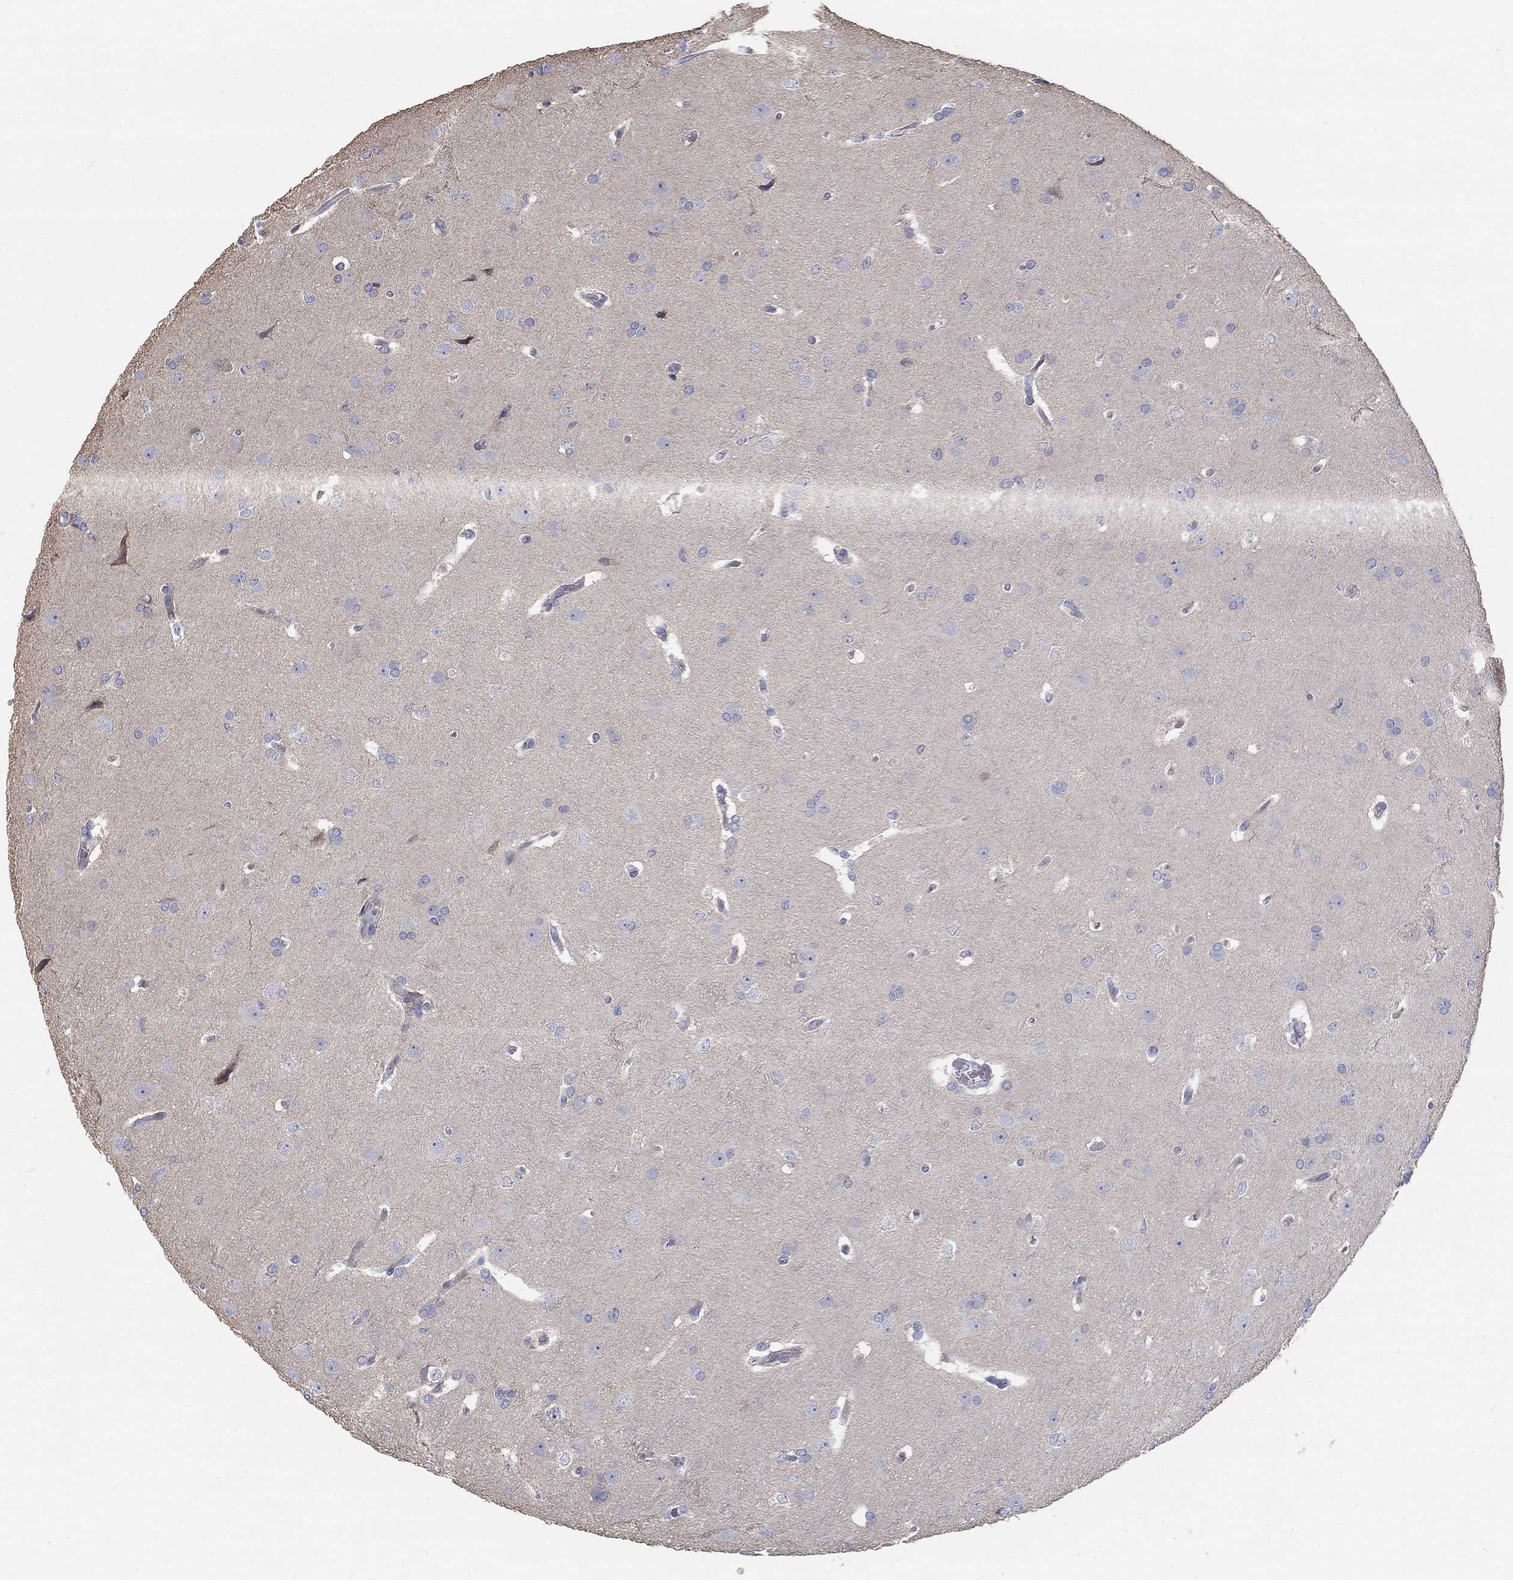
{"staining": {"intensity": "negative", "quantity": "none", "location": "none"}, "tissue": "glioma", "cell_type": "Tumor cells", "image_type": "cancer", "snomed": [{"axis": "morphology", "description": "Glioma, malignant, Low grade"}, {"axis": "topography", "description": "Brain"}], "caption": "Human malignant glioma (low-grade) stained for a protein using immunohistochemistry (IHC) demonstrates no positivity in tumor cells.", "gene": "PRC1", "patient": {"sex": "female", "age": 32}}